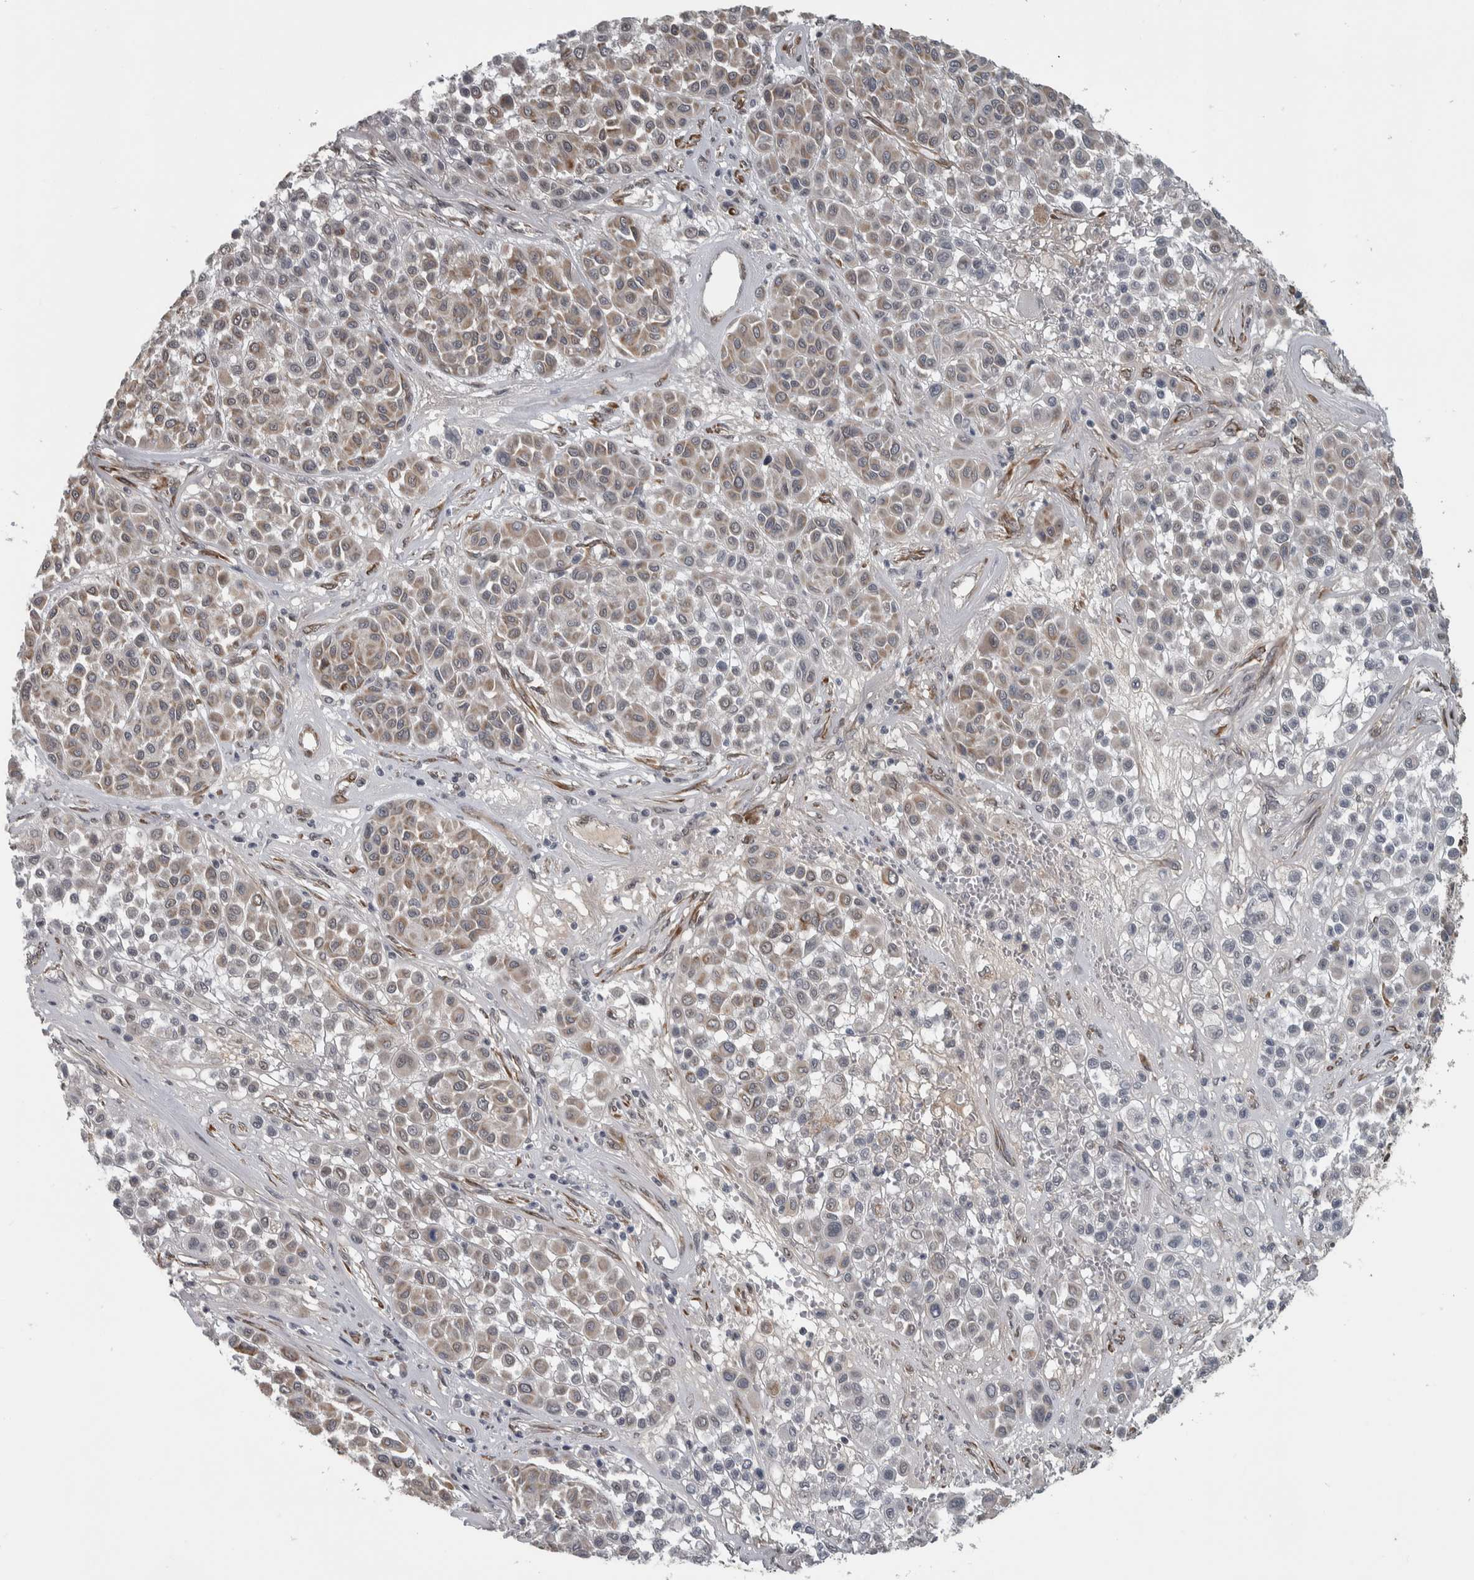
{"staining": {"intensity": "weak", "quantity": "25%-75%", "location": "cytoplasmic/membranous"}, "tissue": "melanoma", "cell_type": "Tumor cells", "image_type": "cancer", "snomed": [{"axis": "morphology", "description": "Malignant melanoma, Metastatic site"}, {"axis": "topography", "description": "Soft tissue"}], "caption": "This histopathology image reveals malignant melanoma (metastatic site) stained with IHC to label a protein in brown. The cytoplasmic/membranous of tumor cells show weak positivity for the protein. Nuclei are counter-stained blue.", "gene": "DDX42", "patient": {"sex": "male", "age": 41}}